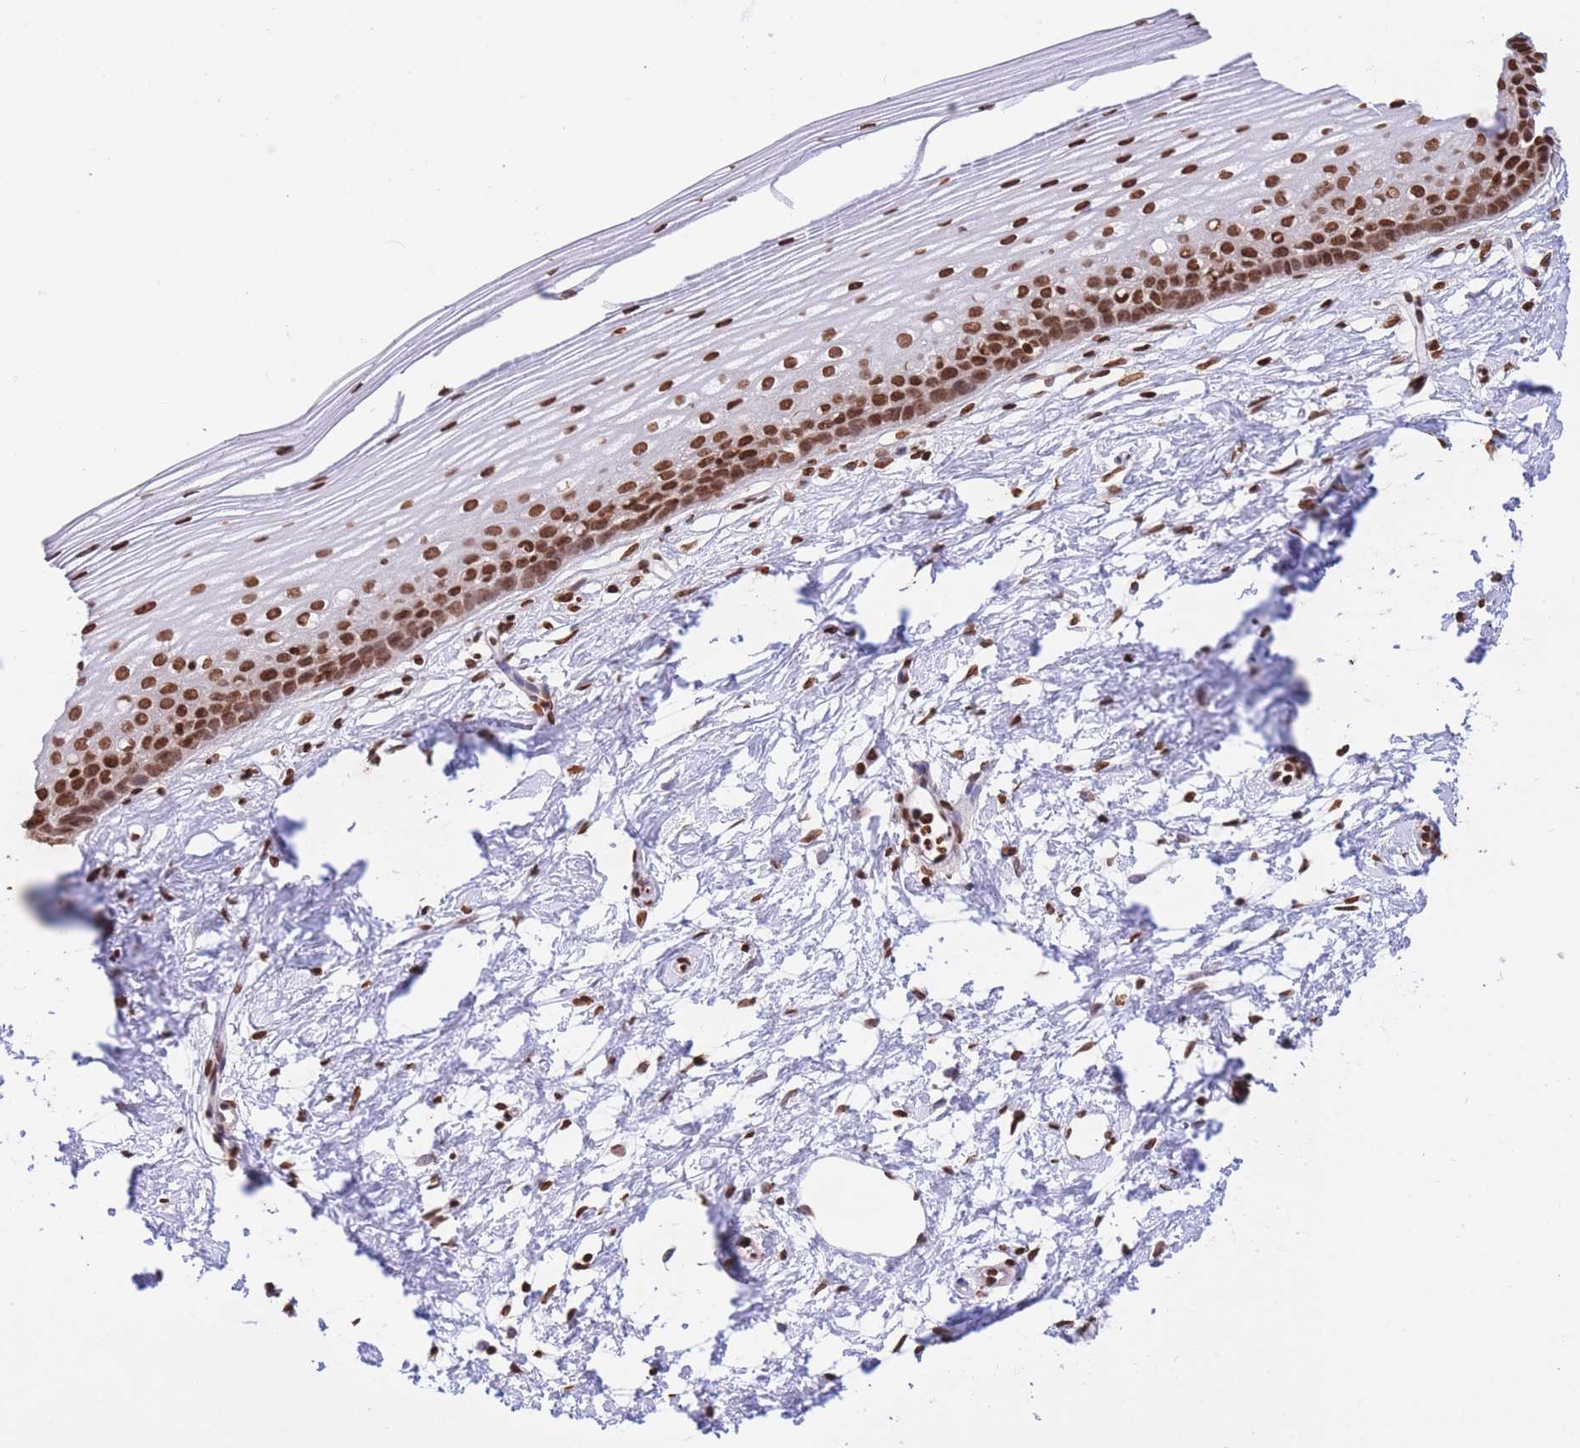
{"staining": {"intensity": "strong", "quantity": ">75%", "location": "nuclear"}, "tissue": "cervix", "cell_type": "Glandular cells", "image_type": "normal", "snomed": [{"axis": "morphology", "description": "Normal tissue, NOS"}, {"axis": "topography", "description": "Cervix"}], "caption": "This histopathology image demonstrates normal cervix stained with immunohistochemistry to label a protein in brown. The nuclear of glandular cells show strong positivity for the protein. Nuclei are counter-stained blue.", "gene": "H2BC10", "patient": {"sex": "female", "age": 40}}